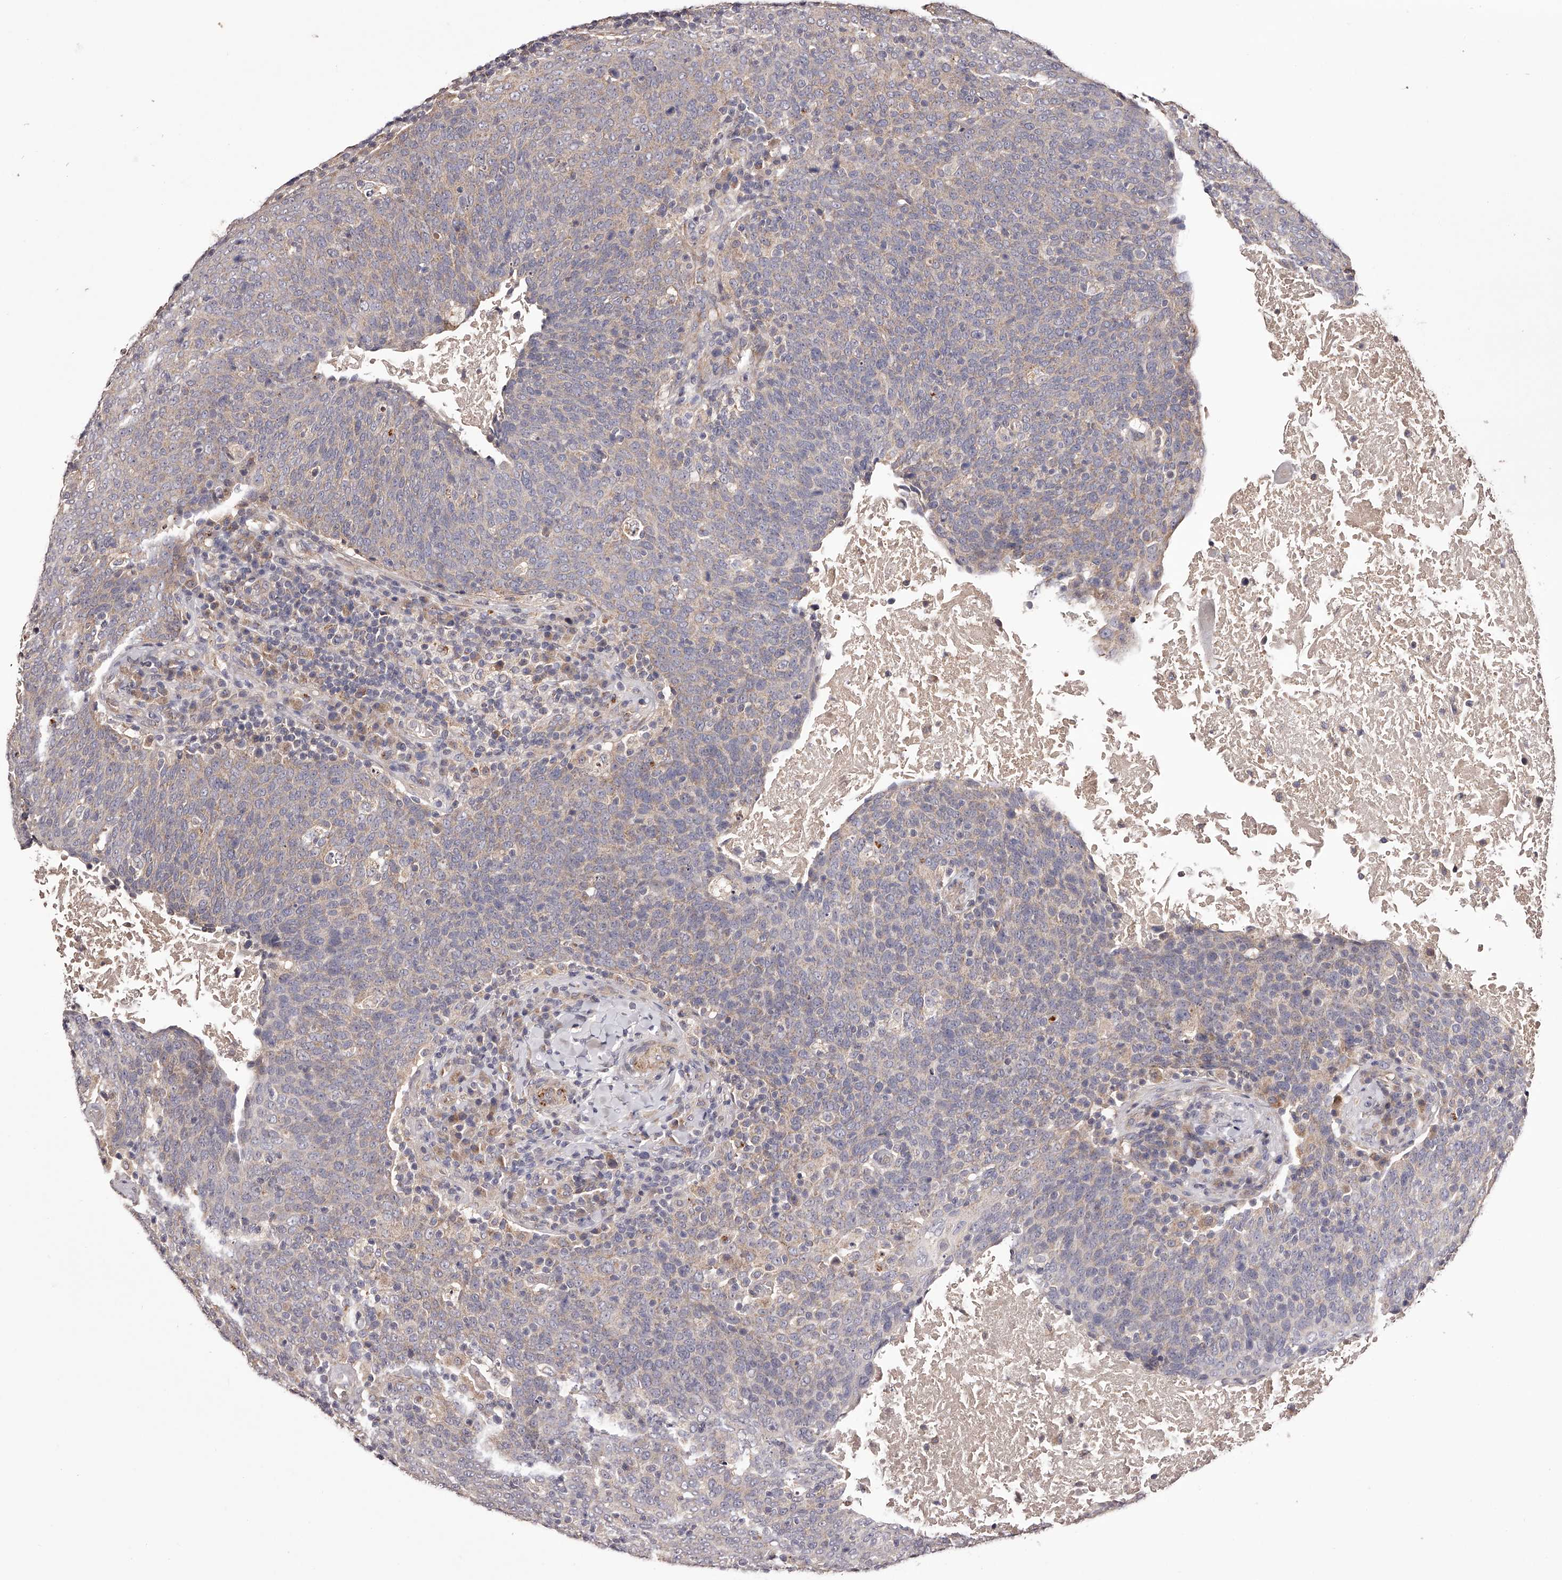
{"staining": {"intensity": "weak", "quantity": "25%-75%", "location": "cytoplasmic/membranous"}, "tissue": "head and neck cancer", "cell_type": "Tumor cells", "image_type": "cancer", "snomed": [{"axis": "morphology", "description": "Squamous cell carcinoma, NOS"}, {"axis": "morphology", "description": "Squamous cell carcinoma, metastatic, NOS"}, {"axis": "topography", "description": "Lymph node"}, {"axis": "topography", "description": "Head-Neck"}], "caption": "Human head and neck squamous cell carcinoma stained with a protein marker reveals weak staining in tumor cells.", "gene": "ODF2L", "patient": {"sex": "male", "age": 62}}